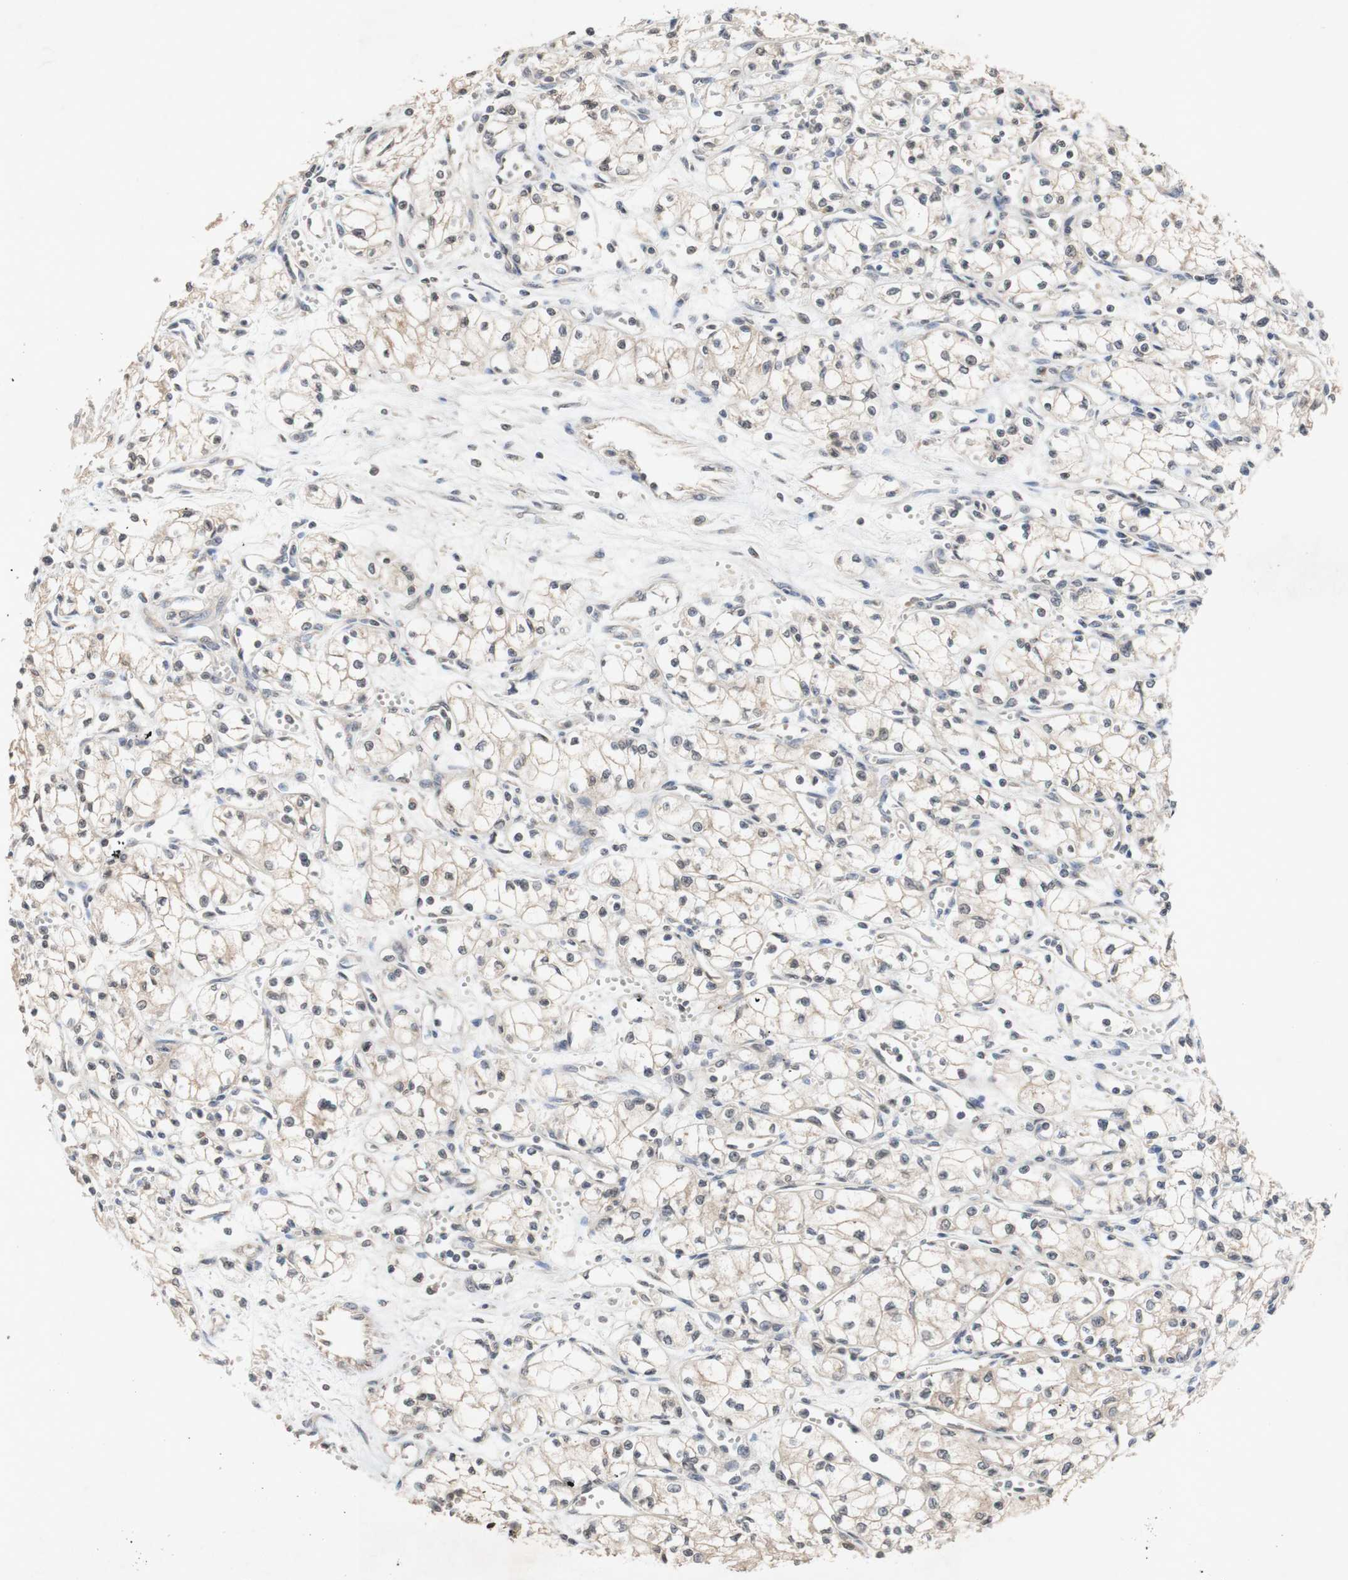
{"staining": {"intensity": "weak", "quantity": ">75%", "location": "cytoplasmic/membranous"}, "tissue": "renal cancer", "cell_type": "Tumor cells", "image_type": "cancer", "snomed": [{"axis": "morphology", "description": "Normal tissue, NOS"}, {"axis": "morphology", "description": "Adenocarcinoma, NOS"}, {"axis": "topography", "description": "Kidney"}], "caption": "Weak cytoplasmic/membranous protein staining is present in approximately >75% of tumor cells in renal cancer (adenocarcinoma).", "gene": "PIN1", "patient": {"sex": "male", "age": 59}}